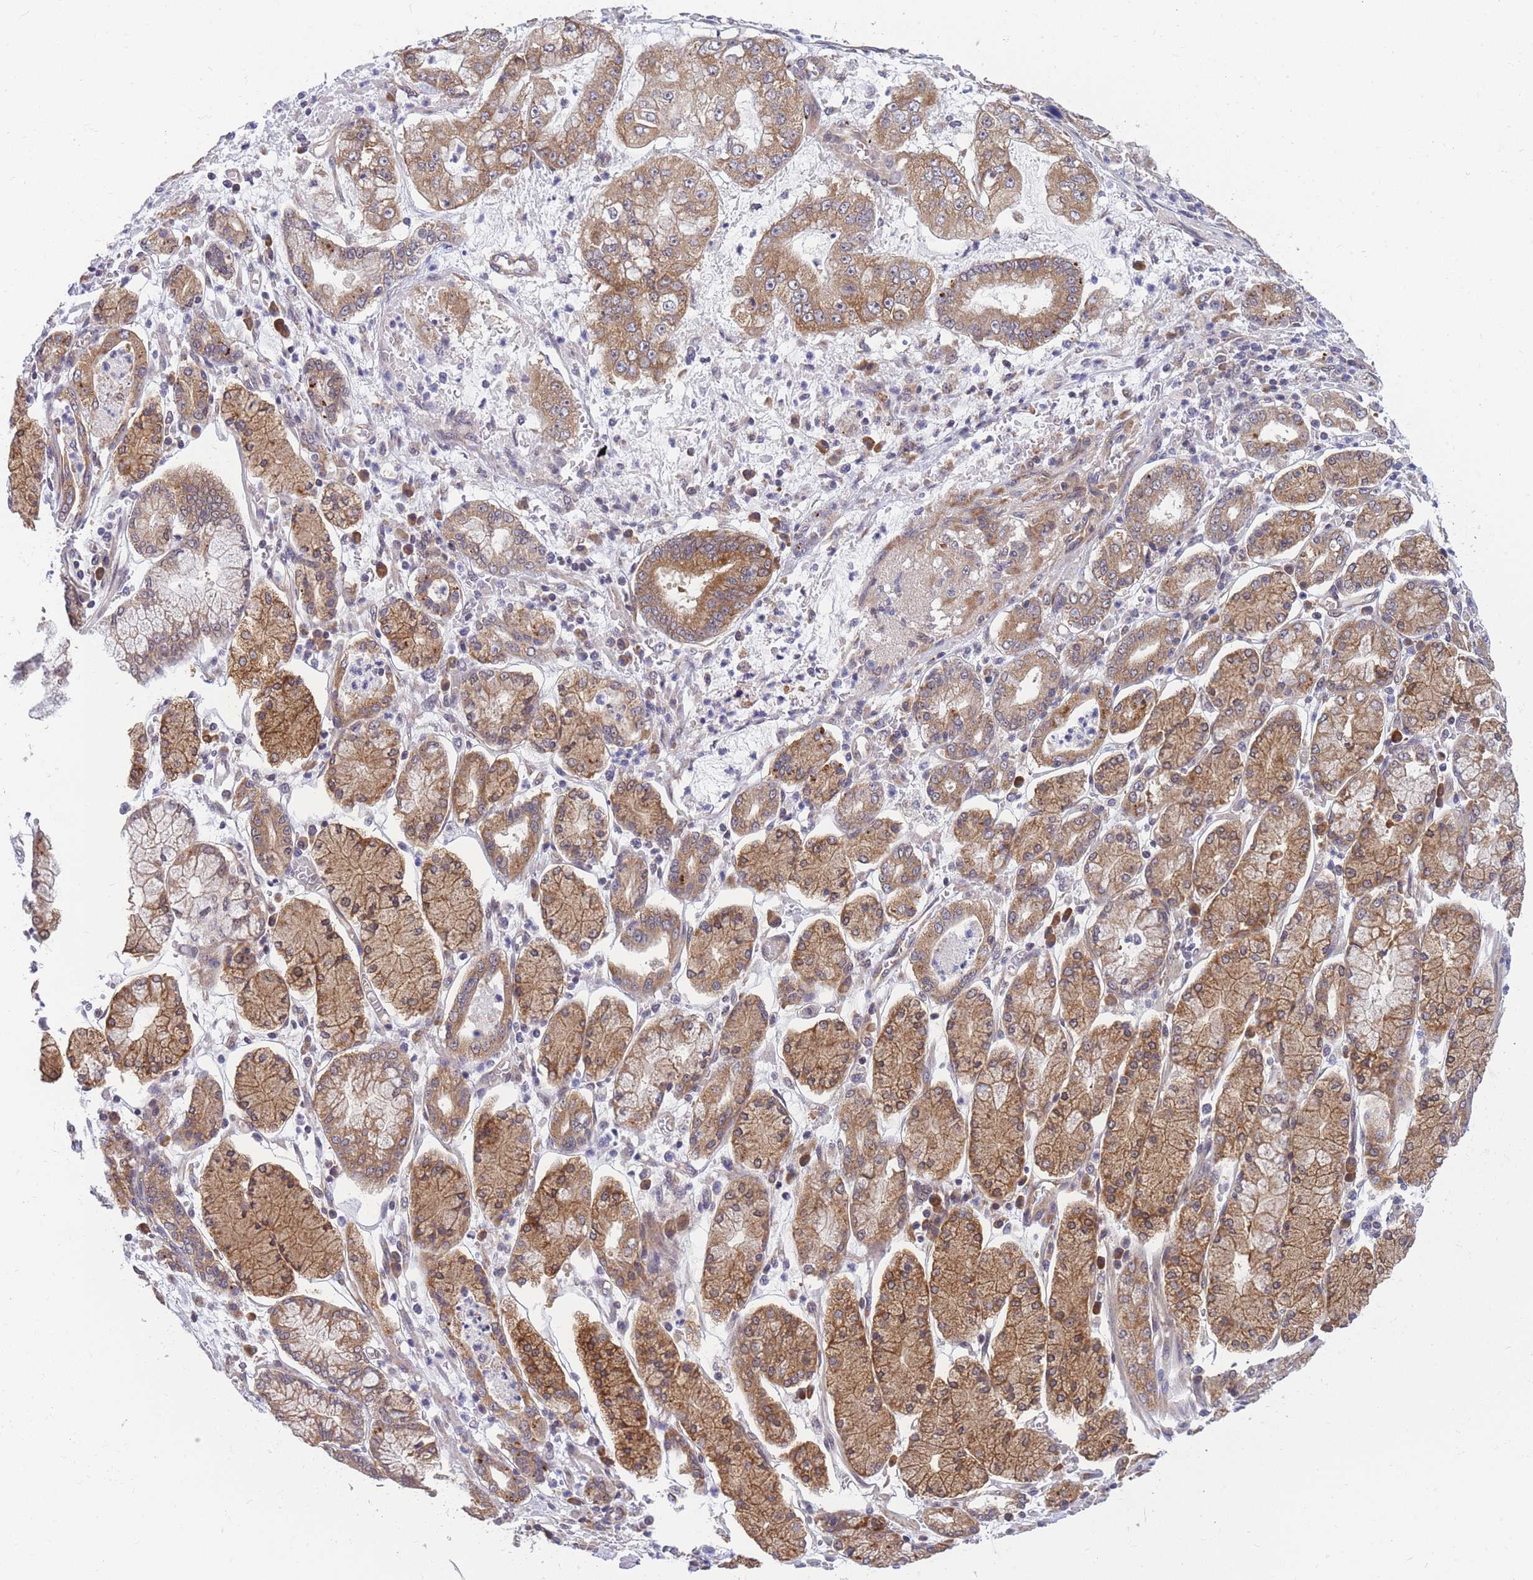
{"staining": {"intensity": "moderate", "quantity": ">75%", "location": "cytoplasmic/membranous"}, "tissue": "stomach cancer", "cell_type": "Tumor cells", "image_type": "cancer", "snomed": [{"axis": "morphology", "description": "Adenocarcinoma, NOS"}, {"axis": "topography", "description": "Stomach"}], "caption": "Immunohistochemistry (IHC) staining of adenocarcinoma (stomach), which shows medium levels of moderate cytoplasmic/membranous positivity in about >75% of tumor cells indicating moderate cytoplasmic/membranous protein staining. The staining was performed using DAB (brown) for protein detection and nuclei were counterstained in hematoxylin (blue).", "gene": "MRPL23", "patient": {"sex": "male", "age": 76}}